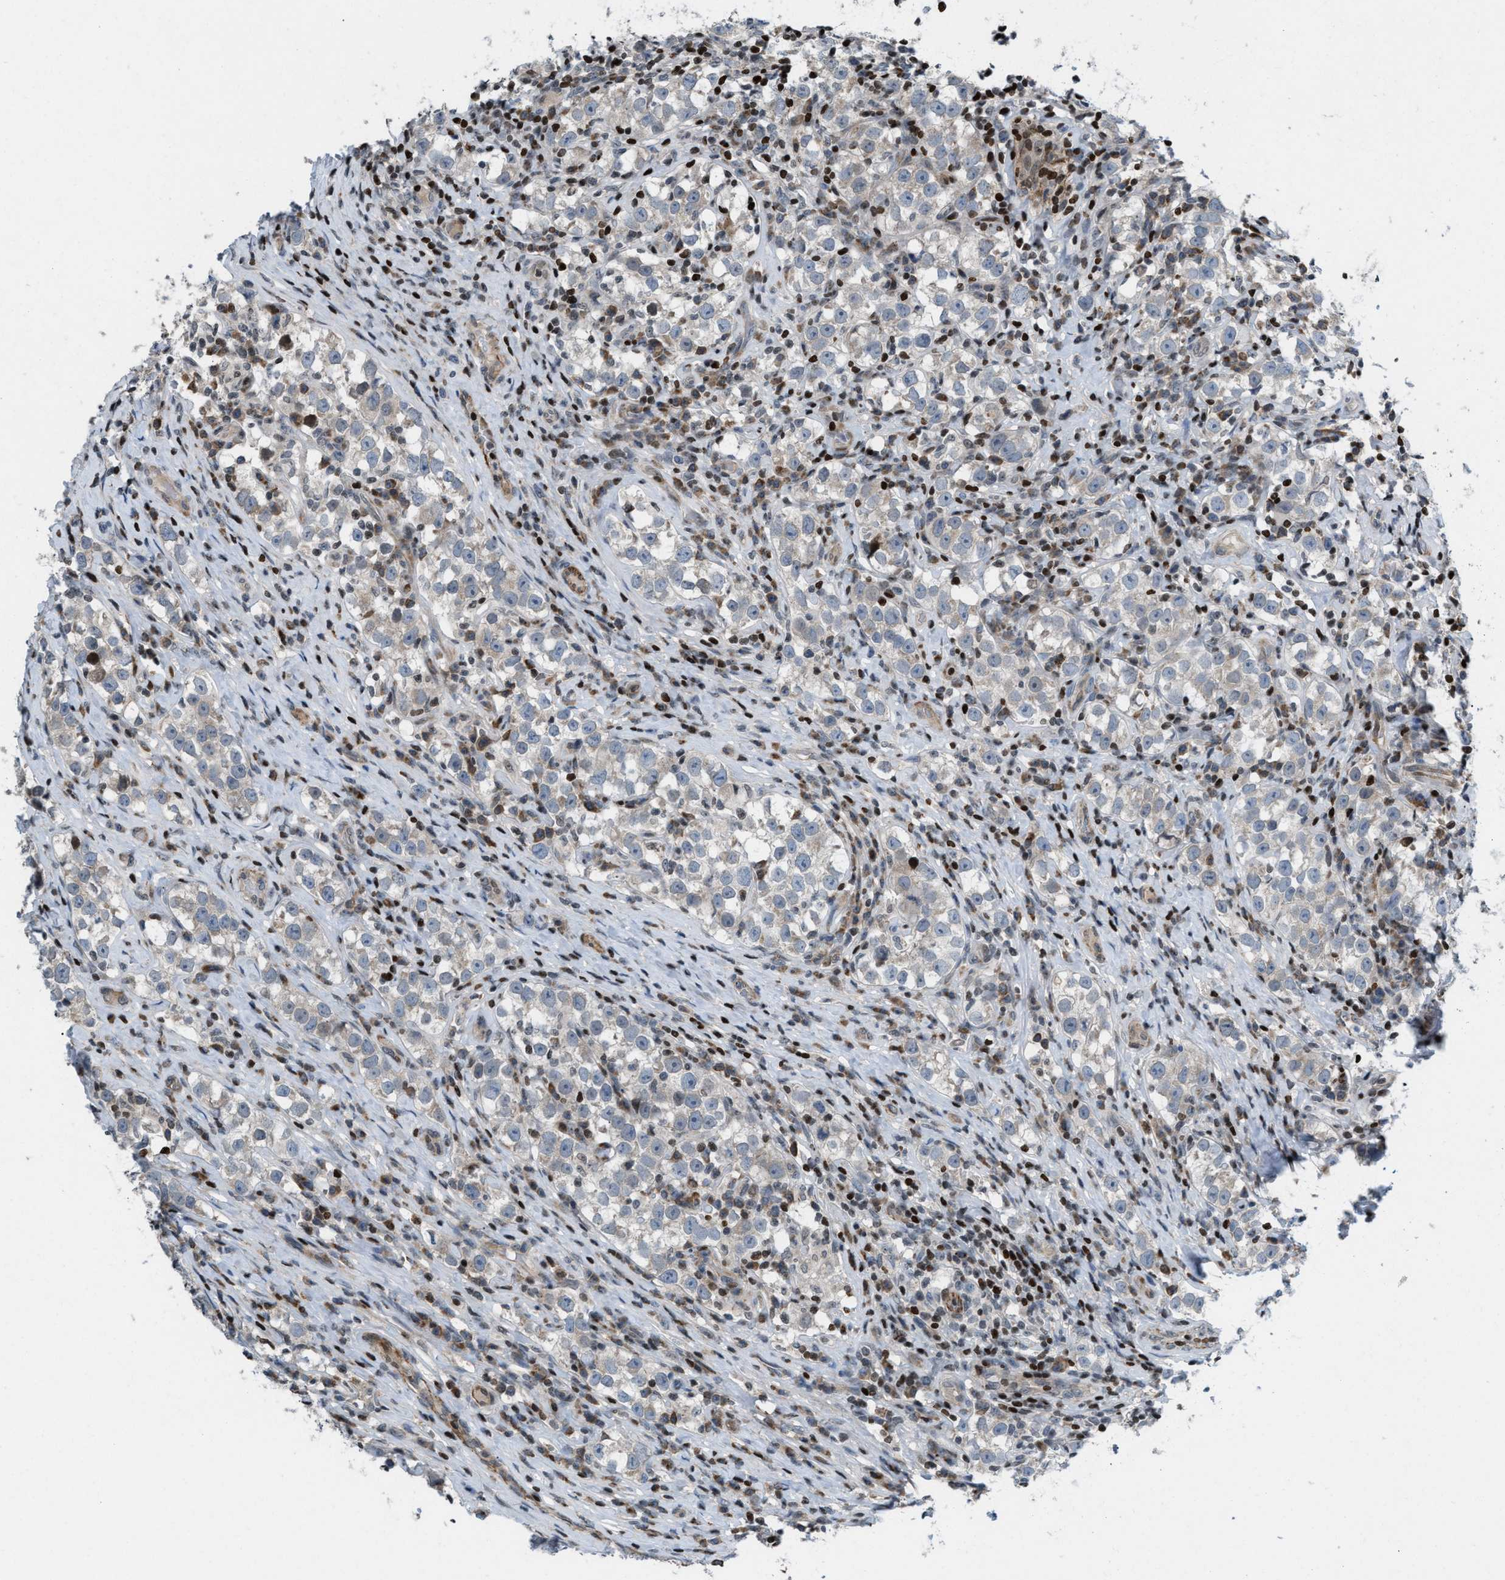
{"staining": {"intensity": "negative", "quantity": "none", "location": "none"}, "tissue": "testis cancer", "cell_type": "Tumor cells", "image_type": "cancer", "snomed": [{"axis": "morphology", "description": "Normal tissue, NOS"}, {"axis": "morphology", "description": "Seminoma, NOS"}, {"axis": "topography", "description": "Testis"}], "caption": "A high-resolution micrograph shows immunohistochemistry (IHC) staining of testis seminoma, which reveals no significant positivity in tumor cells.", "gene": "ZNF276", "patient": {"sex": "male", "age": 43}}